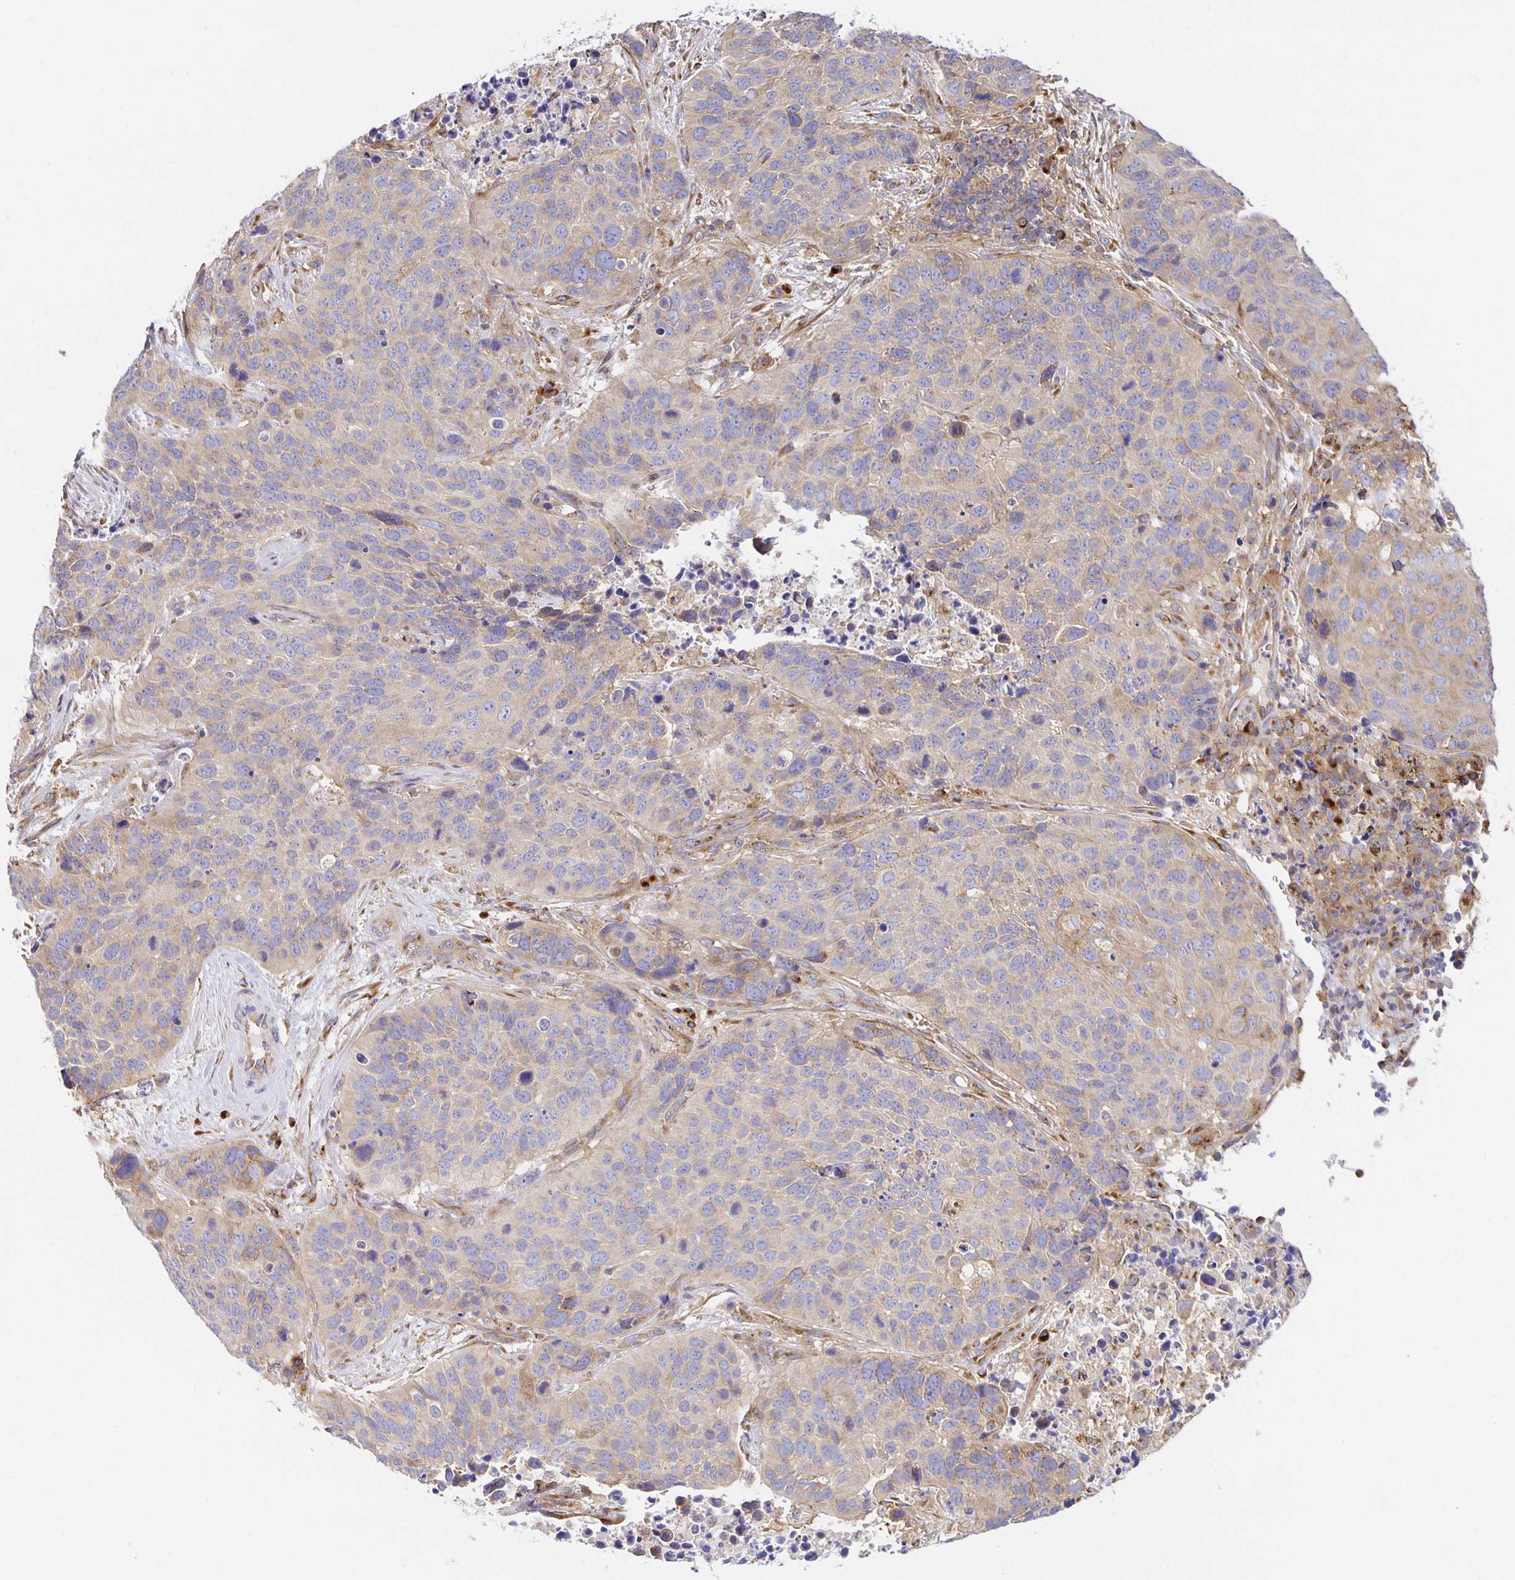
{"staining": {"intensity": "weak", "quantity": "<25%", "location": "cytoplasmic/membranous"}, "tissue": "lung cancer", "cell_type": "Tumor cells", "image_type": "cancer", "snomed": [{"axis": "morphology", "description": "Squamous cell carcinoma, NOS"}, {"axis": "topography", "description": "Lung"}], "caption": "Lung cancer (squamous cell carcinoma) stained for a protein using immunohistochemistry exhibits no expression tumor cells.", "gene": "USO1", "patient": {"sex": "male", "age": 62}}